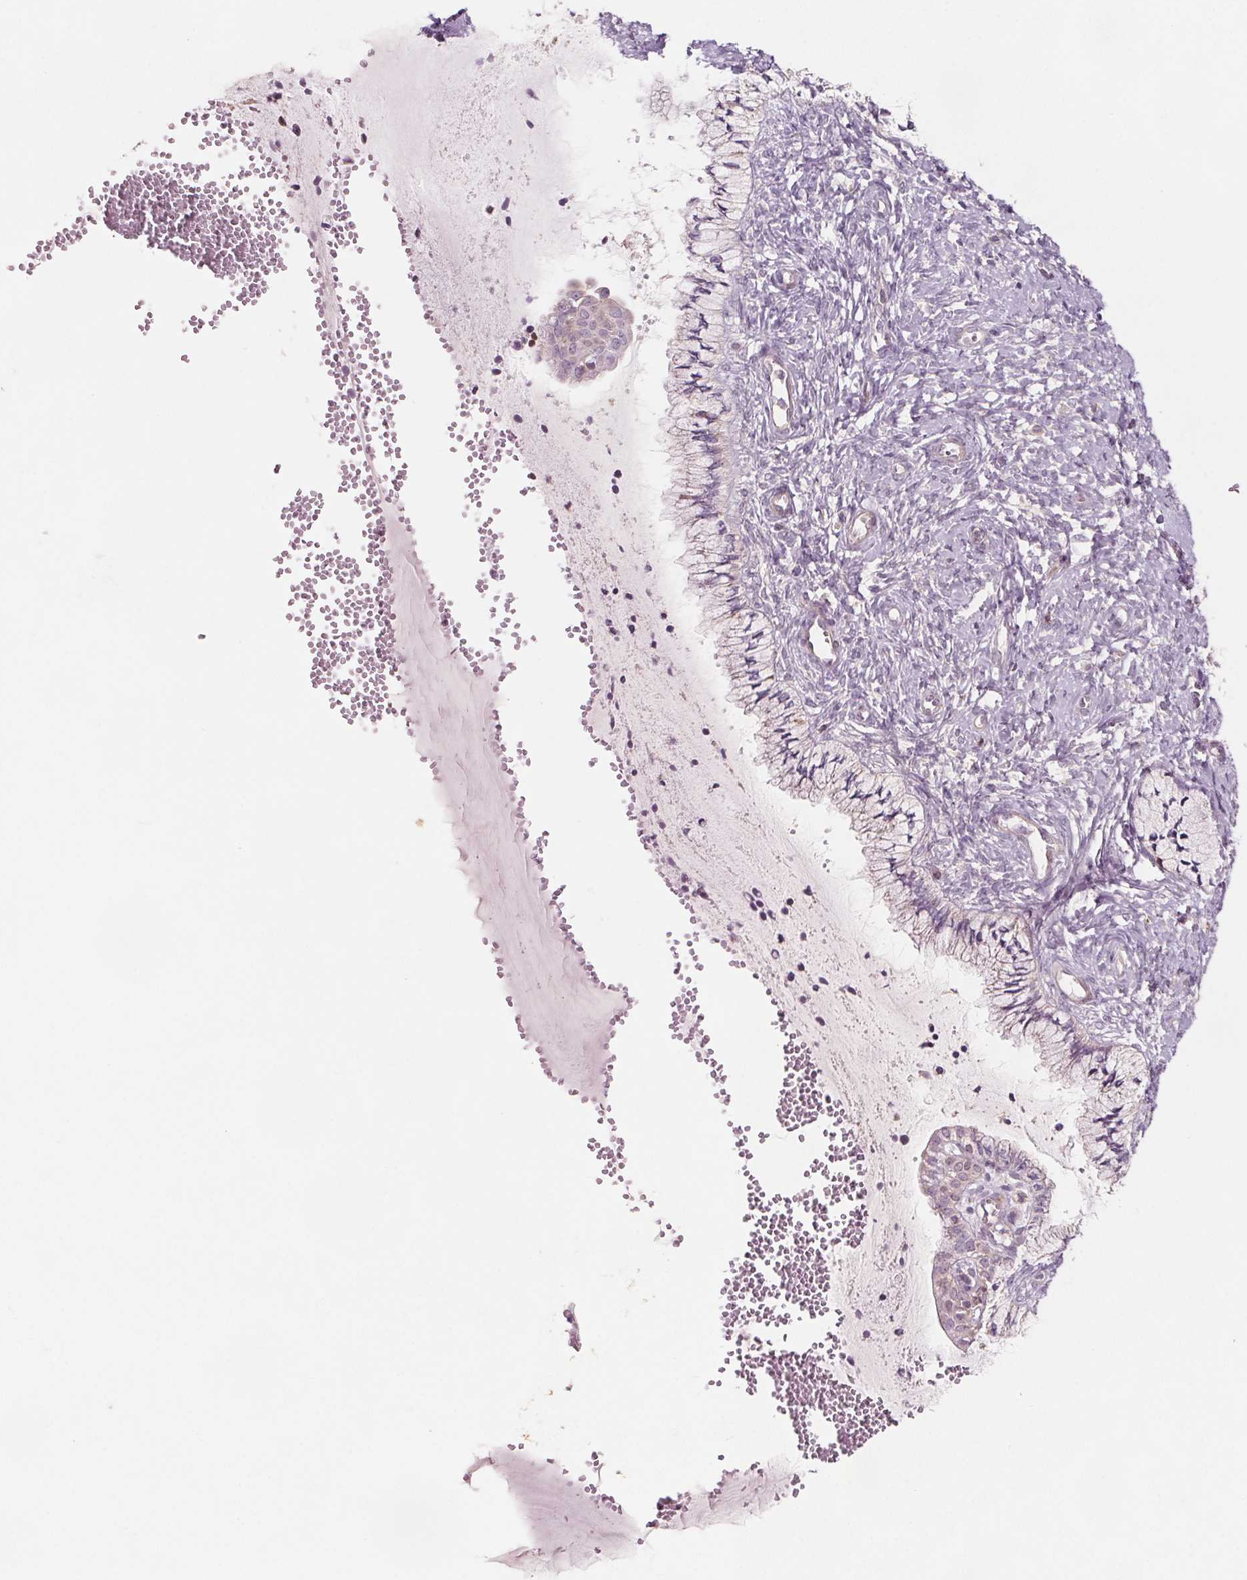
{"staining": {"intensity": "negative", "quantity": "none", "location": "none"}, "tissue": "cervix", "cell_type": "Glandular cells", "image_type": "normal", "snomed": [{"axis": "morphology", "description": "Normal tissue, NOS"}, {"axis": "topography", "description": "Cervix"}], "caption": "Normal cervix was stained to show a protein in brown. There is no significant expression in glandular cells.", "gene": "ADAM33", "patient": {"sex": "female", "age": 37}}